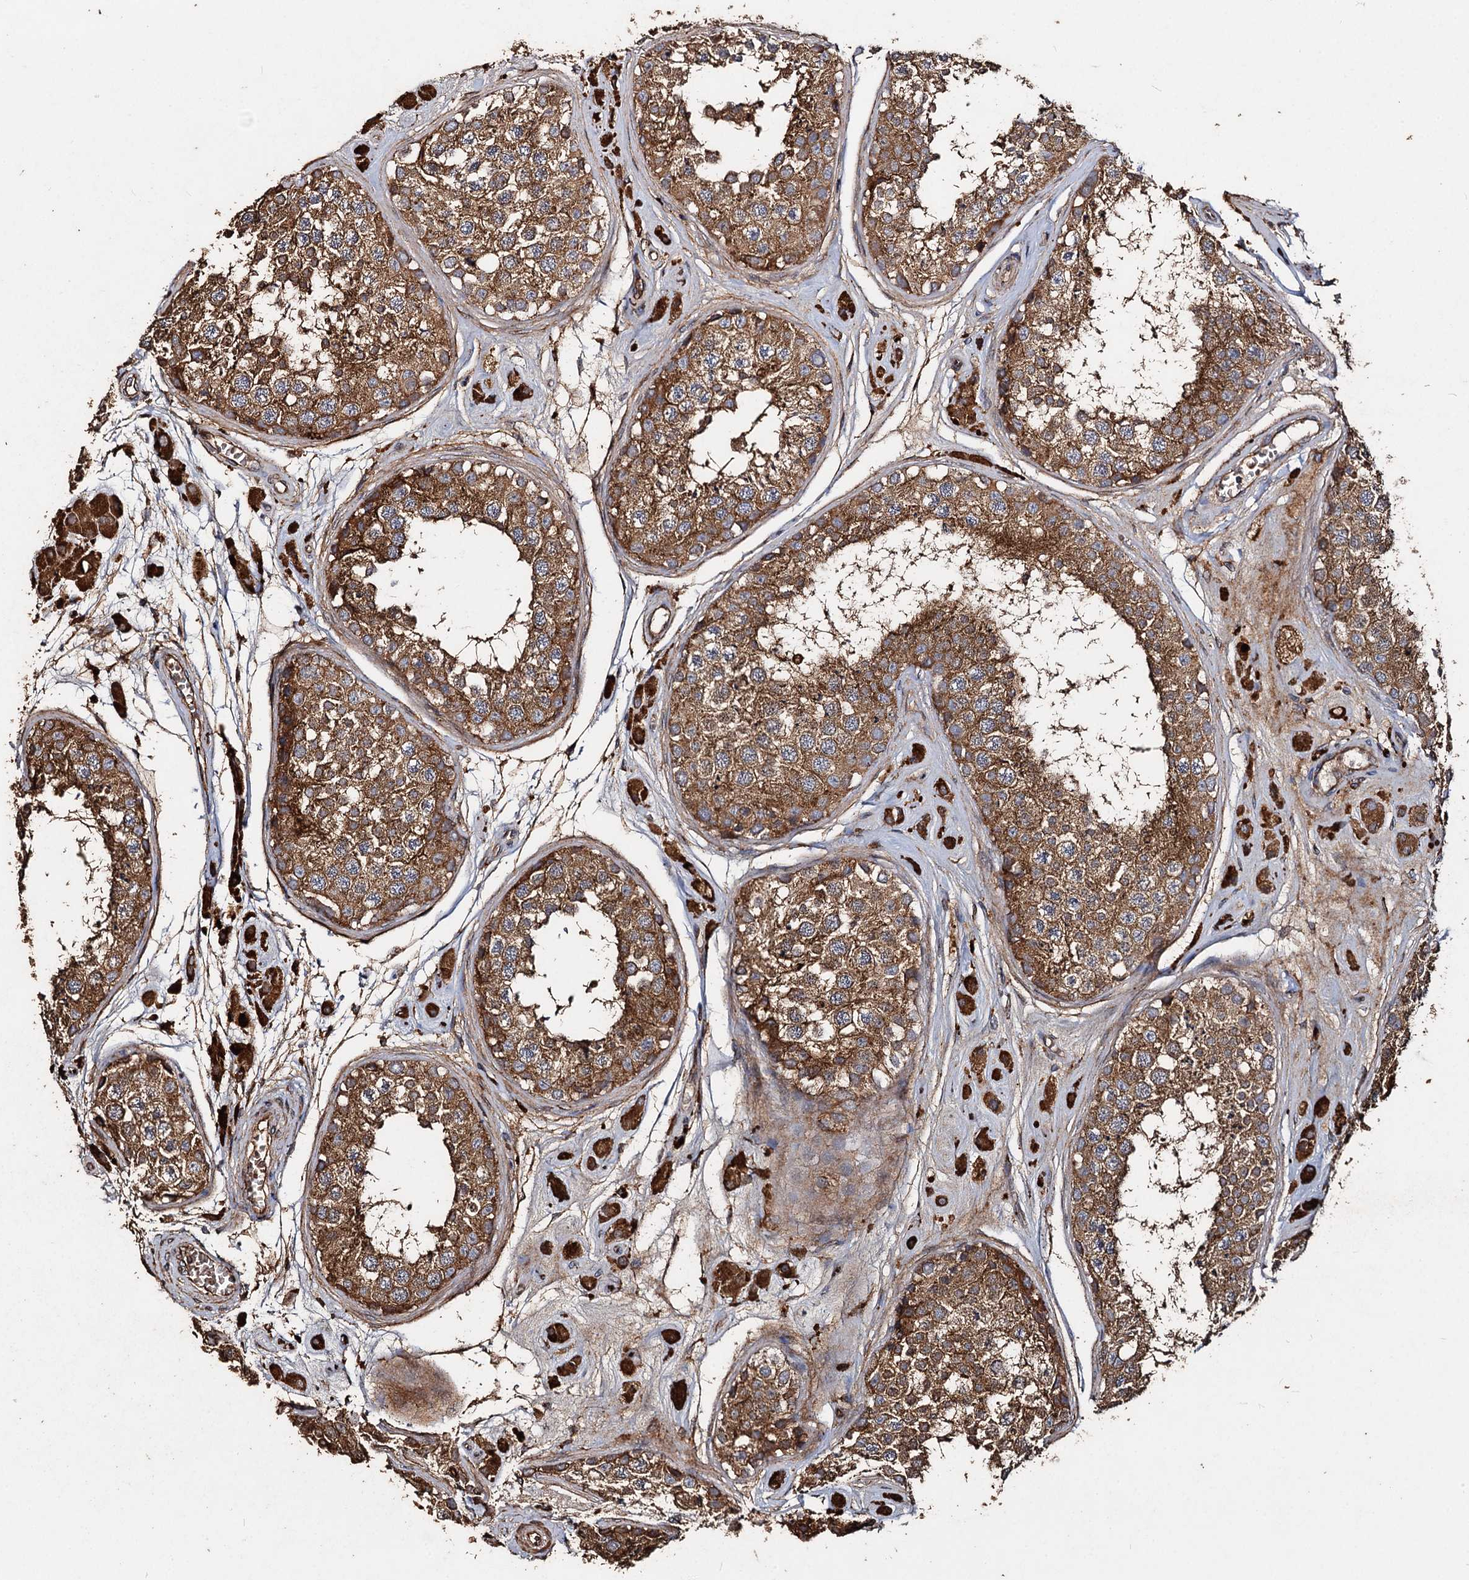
{"staining": {"intensity": "strong", "quantity": ">75%", "location": "cytoplasmic/membranous"}, "tissue": "testis", "cell_type": "Cells in seminiferous ducts", "image_type": "normal", "snomed": [{"axis": "morphology", "description": "Normal tissue, NOS"}, {"axis": "topography", "description": "Testis"}], "caption": "A brown stain highlights strong cytoplasmic/membranous positivity of a protein in cells in seminiferous ducts of benign human testis. (Brightfield microscopy of DAB IHC at high magnification).", "gene": "NOTCH2NLA", "patient": {"sex": "male", "age": 25}}